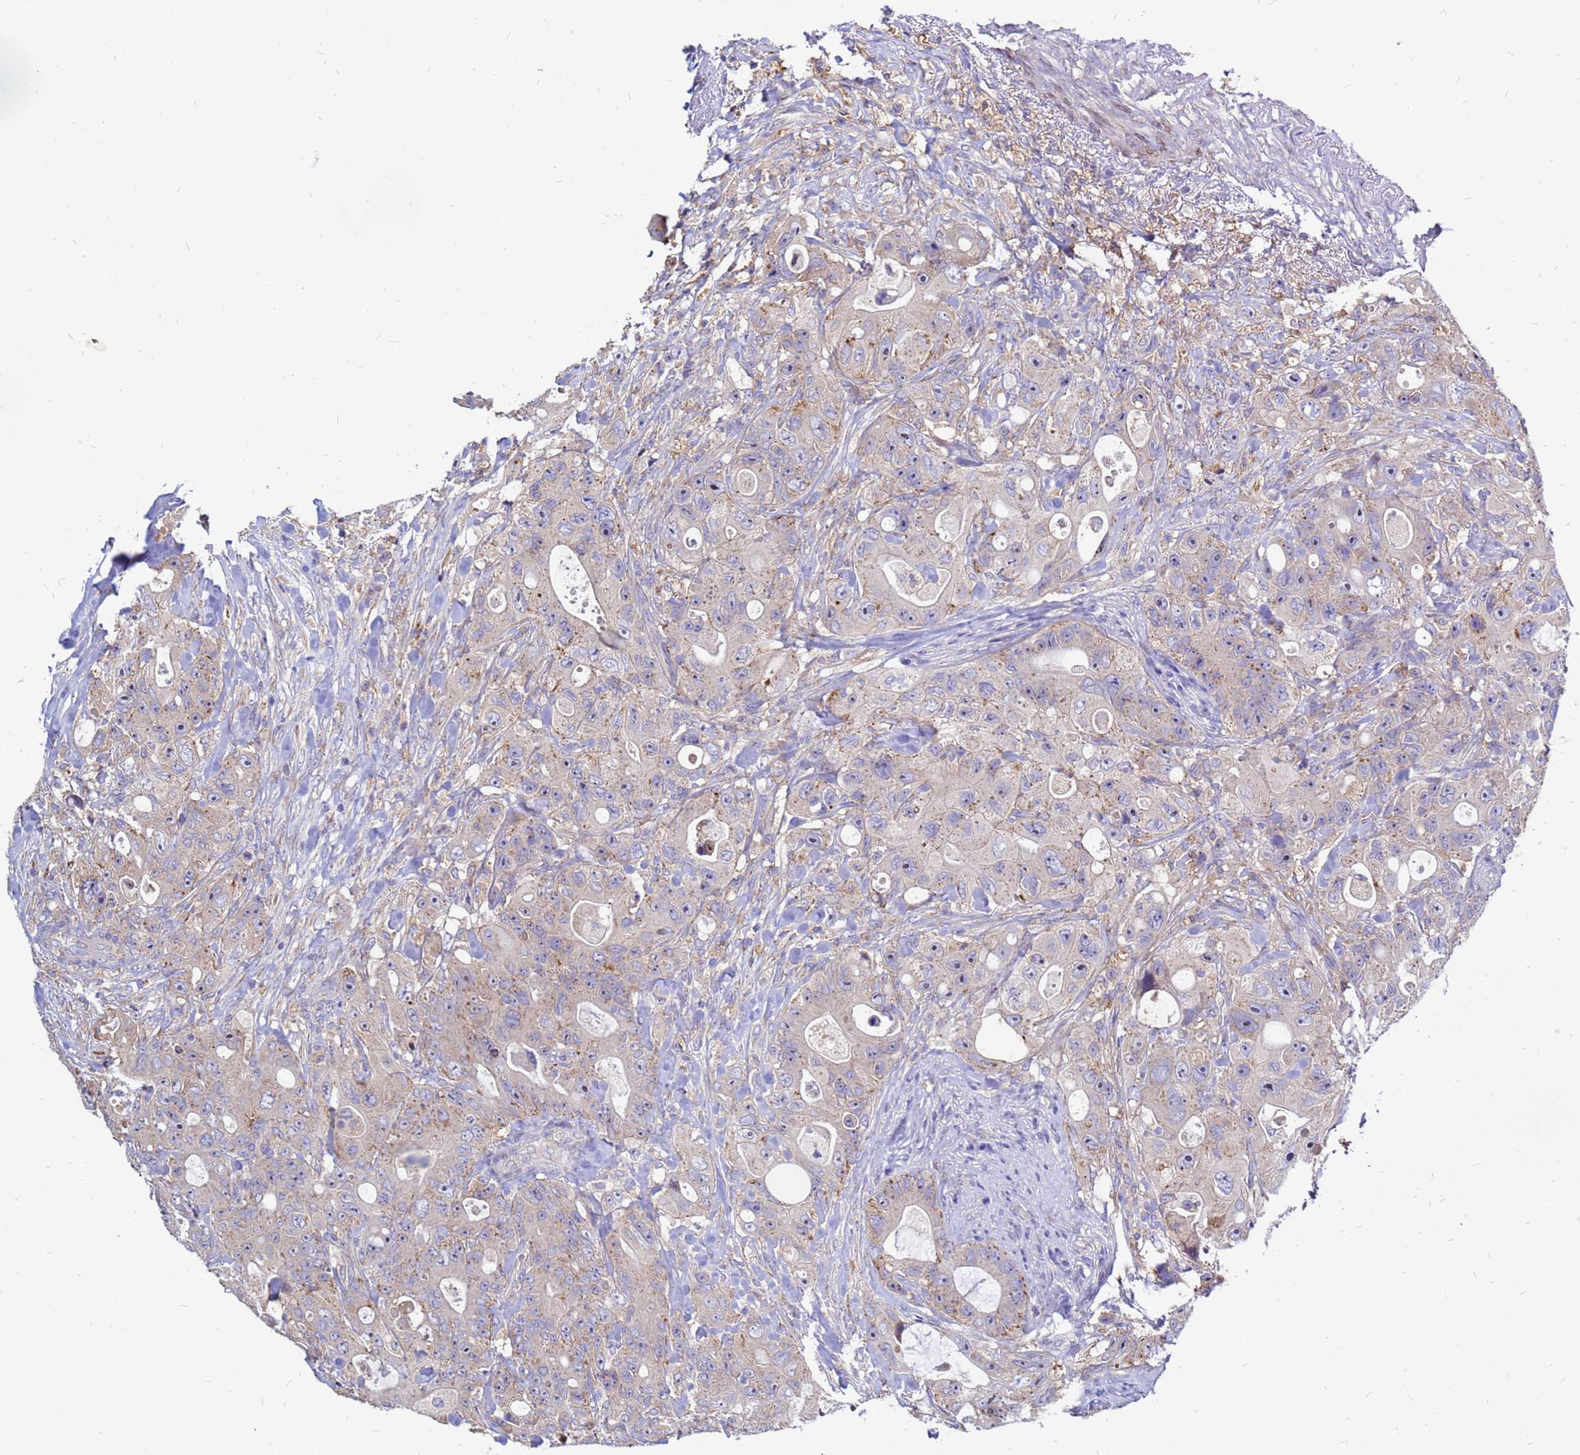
{"staining": {"intensity": "weak", "quantity": "25%-75%", "location": "cytoplasmic/membranous"}, "tissue": "colorectal cancer", "cell_type": "Tumor cells", "image_type": "cancer", "snomed": [{"axis": "morphology", "description": "Adenocarcinoma, NOS"}, {"axis": "topography", "description": "Colon"}], "caption": "Immunohistochemistry (IHC) image of neoplastic tissue: adenocarcinoma (colorectal) stained using immunohistochemistry (IHC) shows low levels of weak protein expression localized specifically in the cytoplasmic/membranous of tumor cells, appearing as a cytoplasmic/membranous brown color.", "gene": "MOB2", "patient": {"sex": "female", "age": 46}}